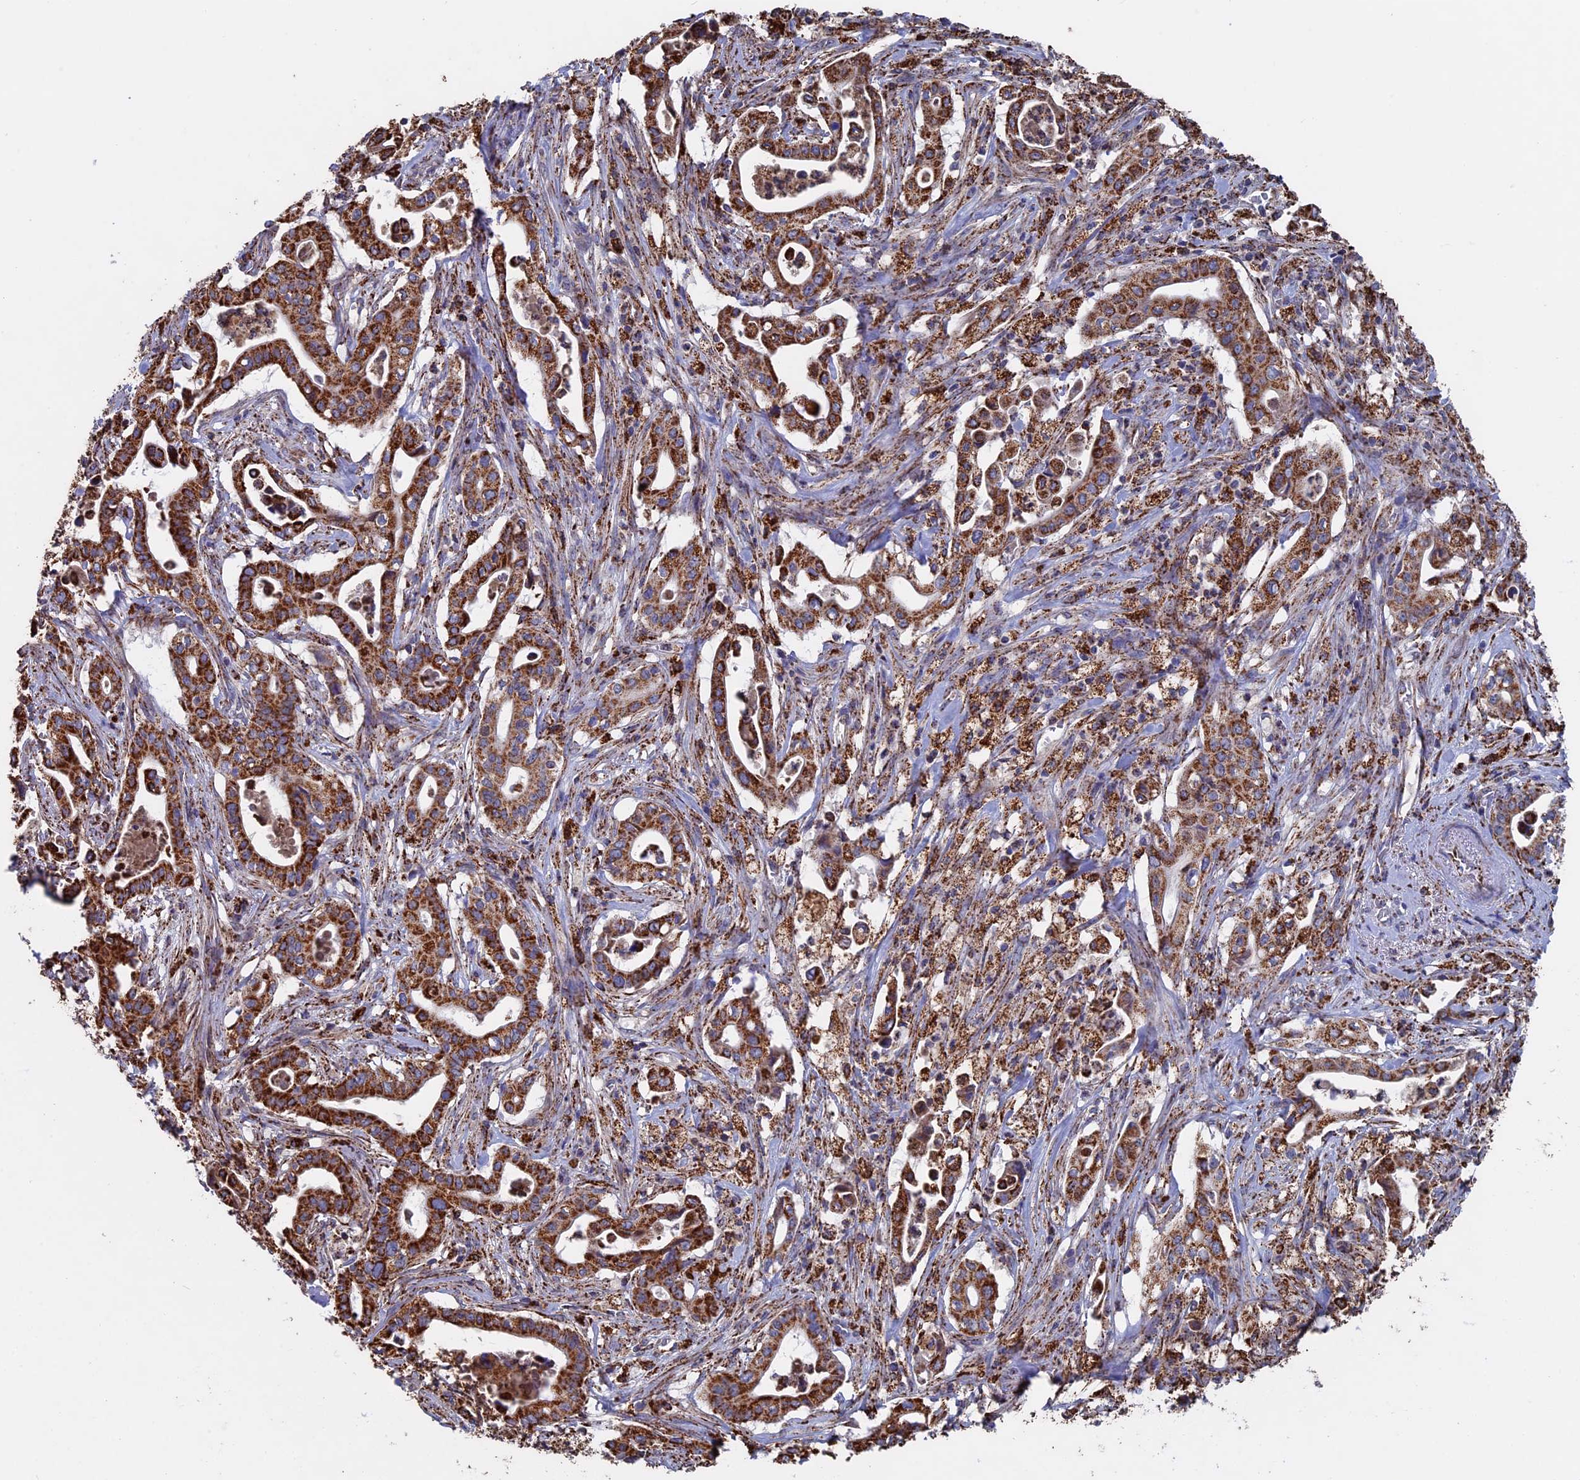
{"staining": {"intensity": "moderate", "quantity": ">75%", "location": "cytoplasmic/membranous"}, "tissue": "pancreatic cancer", "cell_type": "Tumor cells", "image_type": "cancer", "snomed": [{"axis": "morphology", "description": "Adenocarcinoma, NOS"}, {"axis": "topography", "description": "Pancreas"}], "caption": "The image shows a brown stain indicating the presence of a protein in the cytoplasmic/membranous of tumor cells in adenocarcinoma (pancreatic). (DAB IHC with brightfield microscopy, high magnification).", "gene": "SEC24D", "patient": {"sex": "female", "age": 77}}